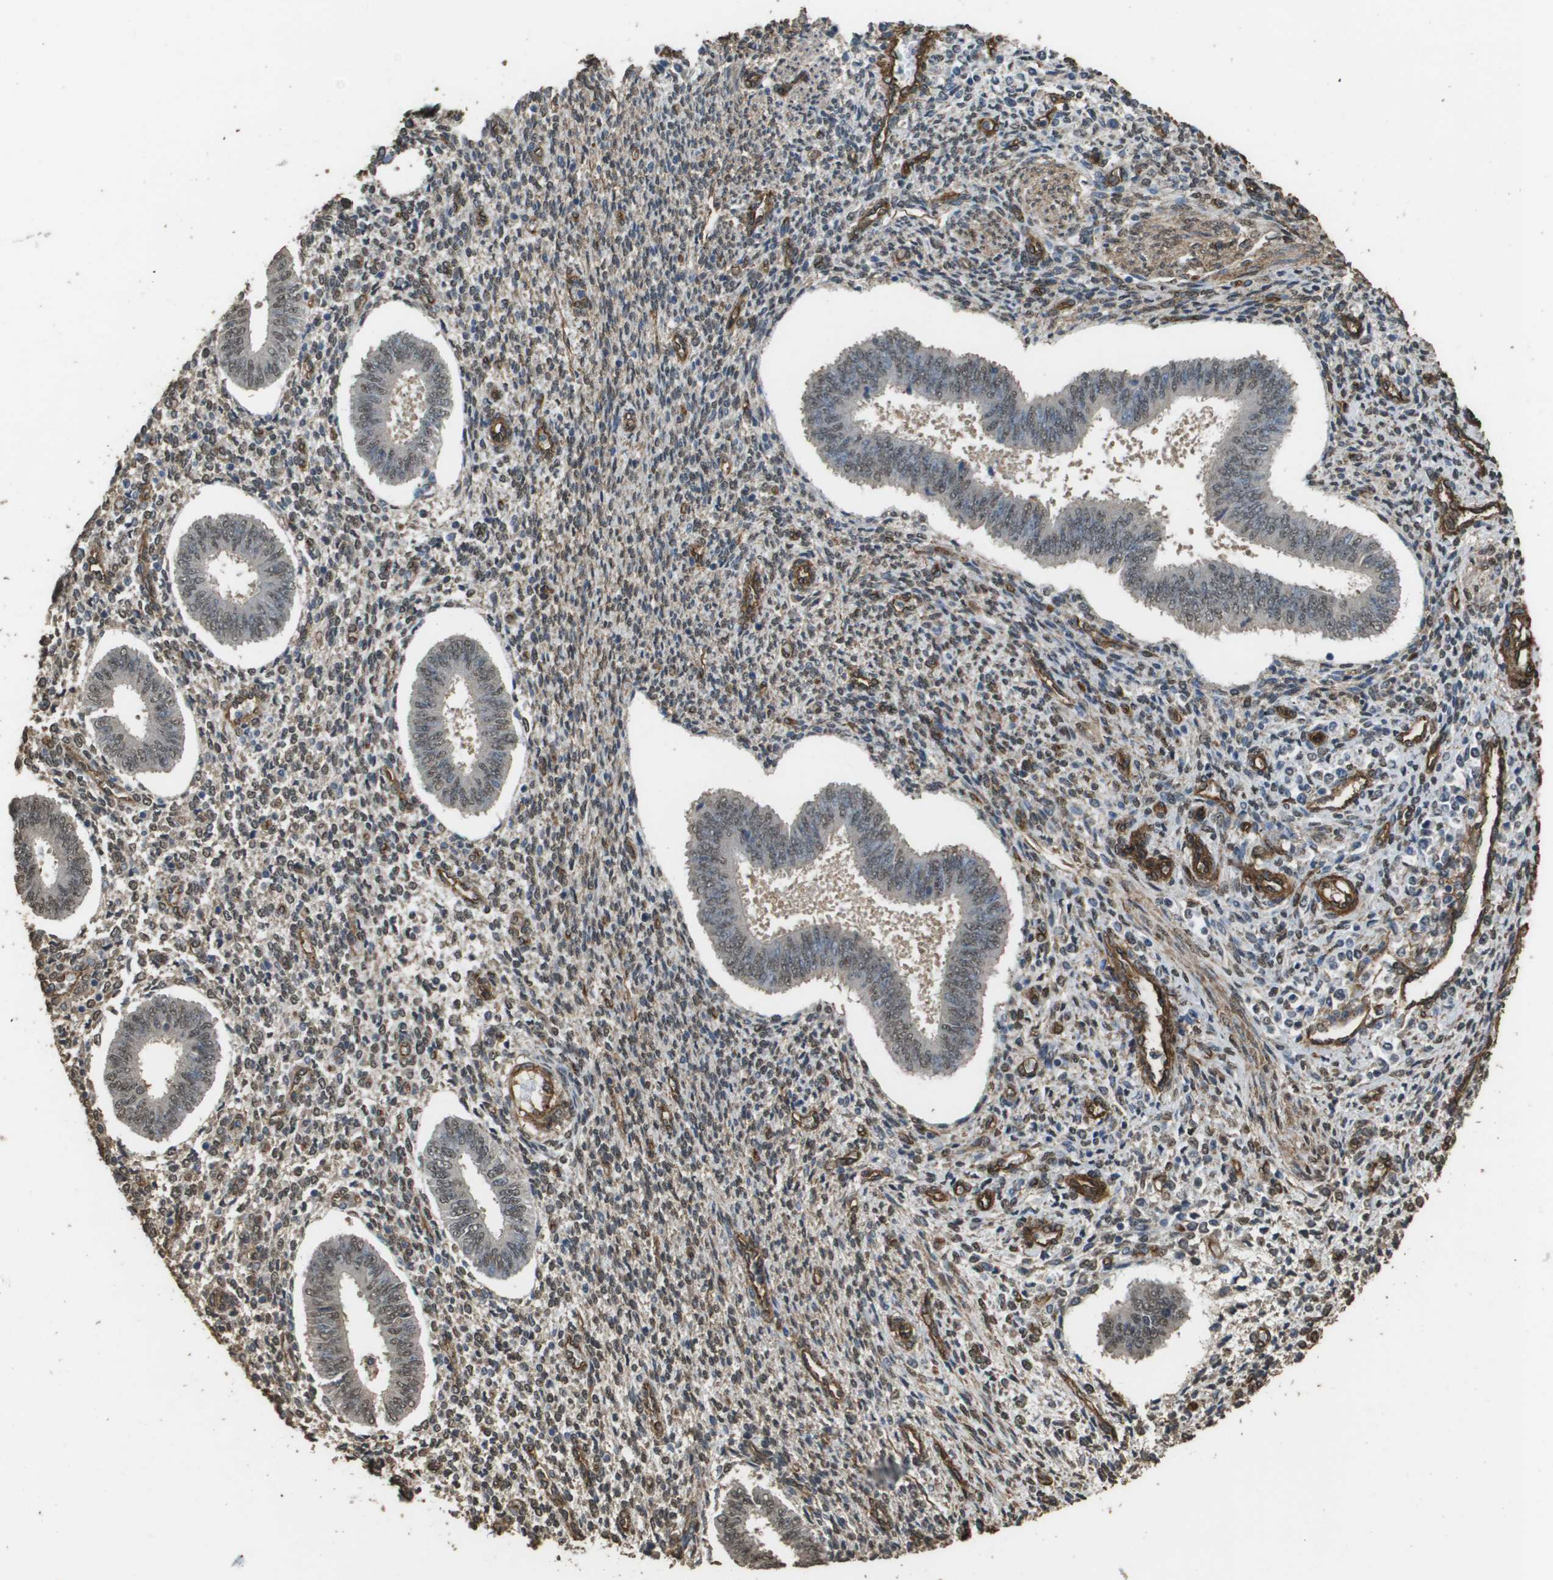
{"staining": {"intensity": "weak", "quantity": "25%-75%", "location": "cytoplasmic/membranous,nuclear"}, "tissue": "endometrium", "cell_type": "Cells in endometrial stroma", "image_type": "normal", "snomed": [{"axis": "morphology", "description": "Normal tissue, NOS"}, {"axis": "topography", "description": "Endometrium"}], "caption": "Immunohistochemical staining of benign endometrium demonstrates weak cytoplasmic/membranous,nuclear protein staining in about 25%-75% of cells in endometrial stroma.", "gene": "AAMP", "patient": {"sex": "female", "age": 35}}